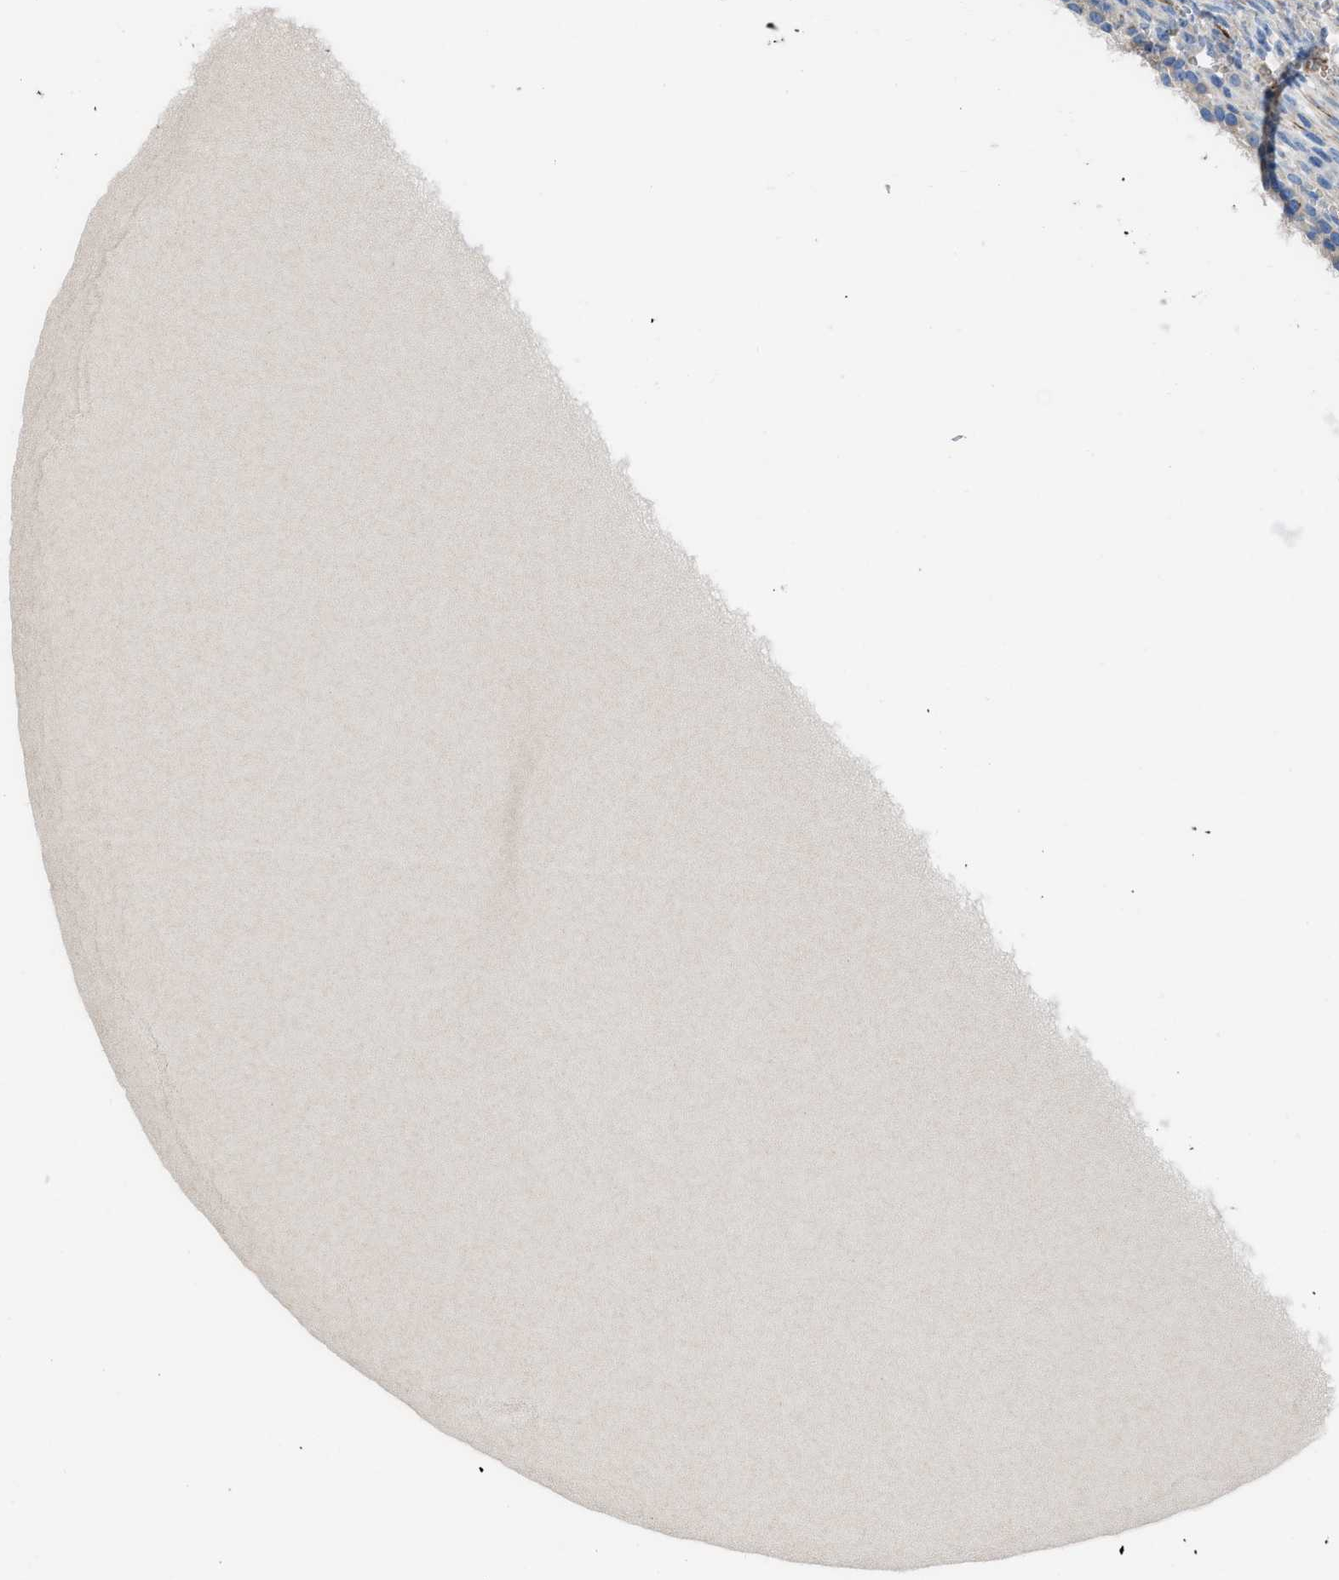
{"staining": {"intensity": "moderate", "quantity": "<25%", "location": "cytoplasmic/membranous"}, "tissue": "ovary", "cell_type": "Follicle cells", "image_type": "normal", "snomed": [{"axis": "morphology", "description": "Normal tissue, NOS"}, {"axis": "topography", "description": "Ovary"}], "caption": "About <25% of follicle cells in normal ovary reveal moderate cytoplasmic/membranous protein expression as visualized by brown immunohistochemical staining.", "gene": "ZNF831", "patient": {"sex": "female", "age": 33}}